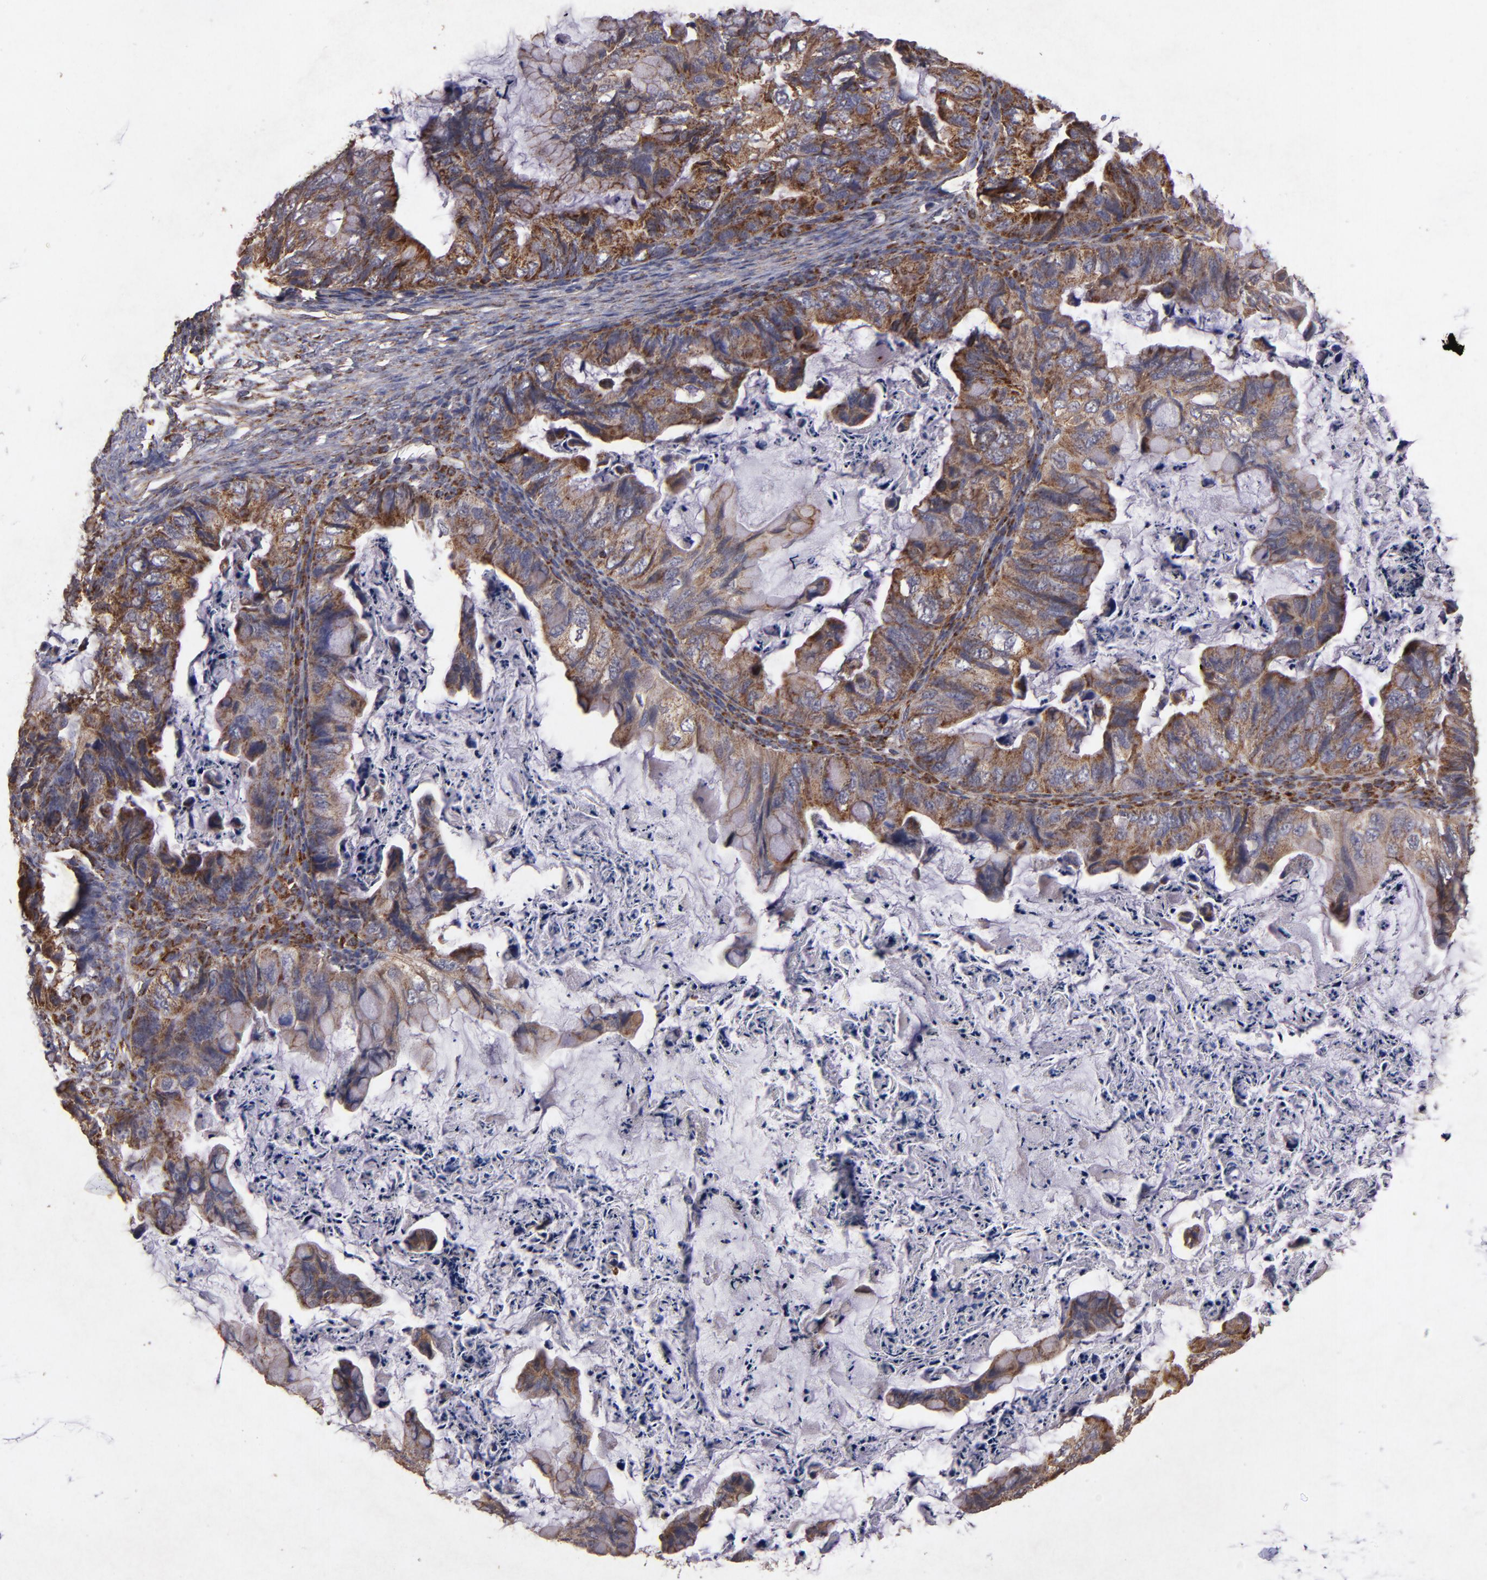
{"staining": {"intensity": "strong", "quantity": ">75%", "location": "cytoplasmic/membranous"}, "tissue": "ovarian cancer", "cell_type": "Tumor cells", "image_type": "cancer", "snomed": [{"axis": "morphology", "description": "Cystadenocarcinoma, mucinous, NOS"}, {"axis": "topography", "description": "Ovary"}], "caption": "Brown immunohistochemical staining in ovarian cancer (mucinous cystadenocarcinoma) displays strong cytoplasmic/membranous expression in about >75% of tumor cells.", "gene": "TIMM9", "patient": {"sex": "female", "age": 36}}